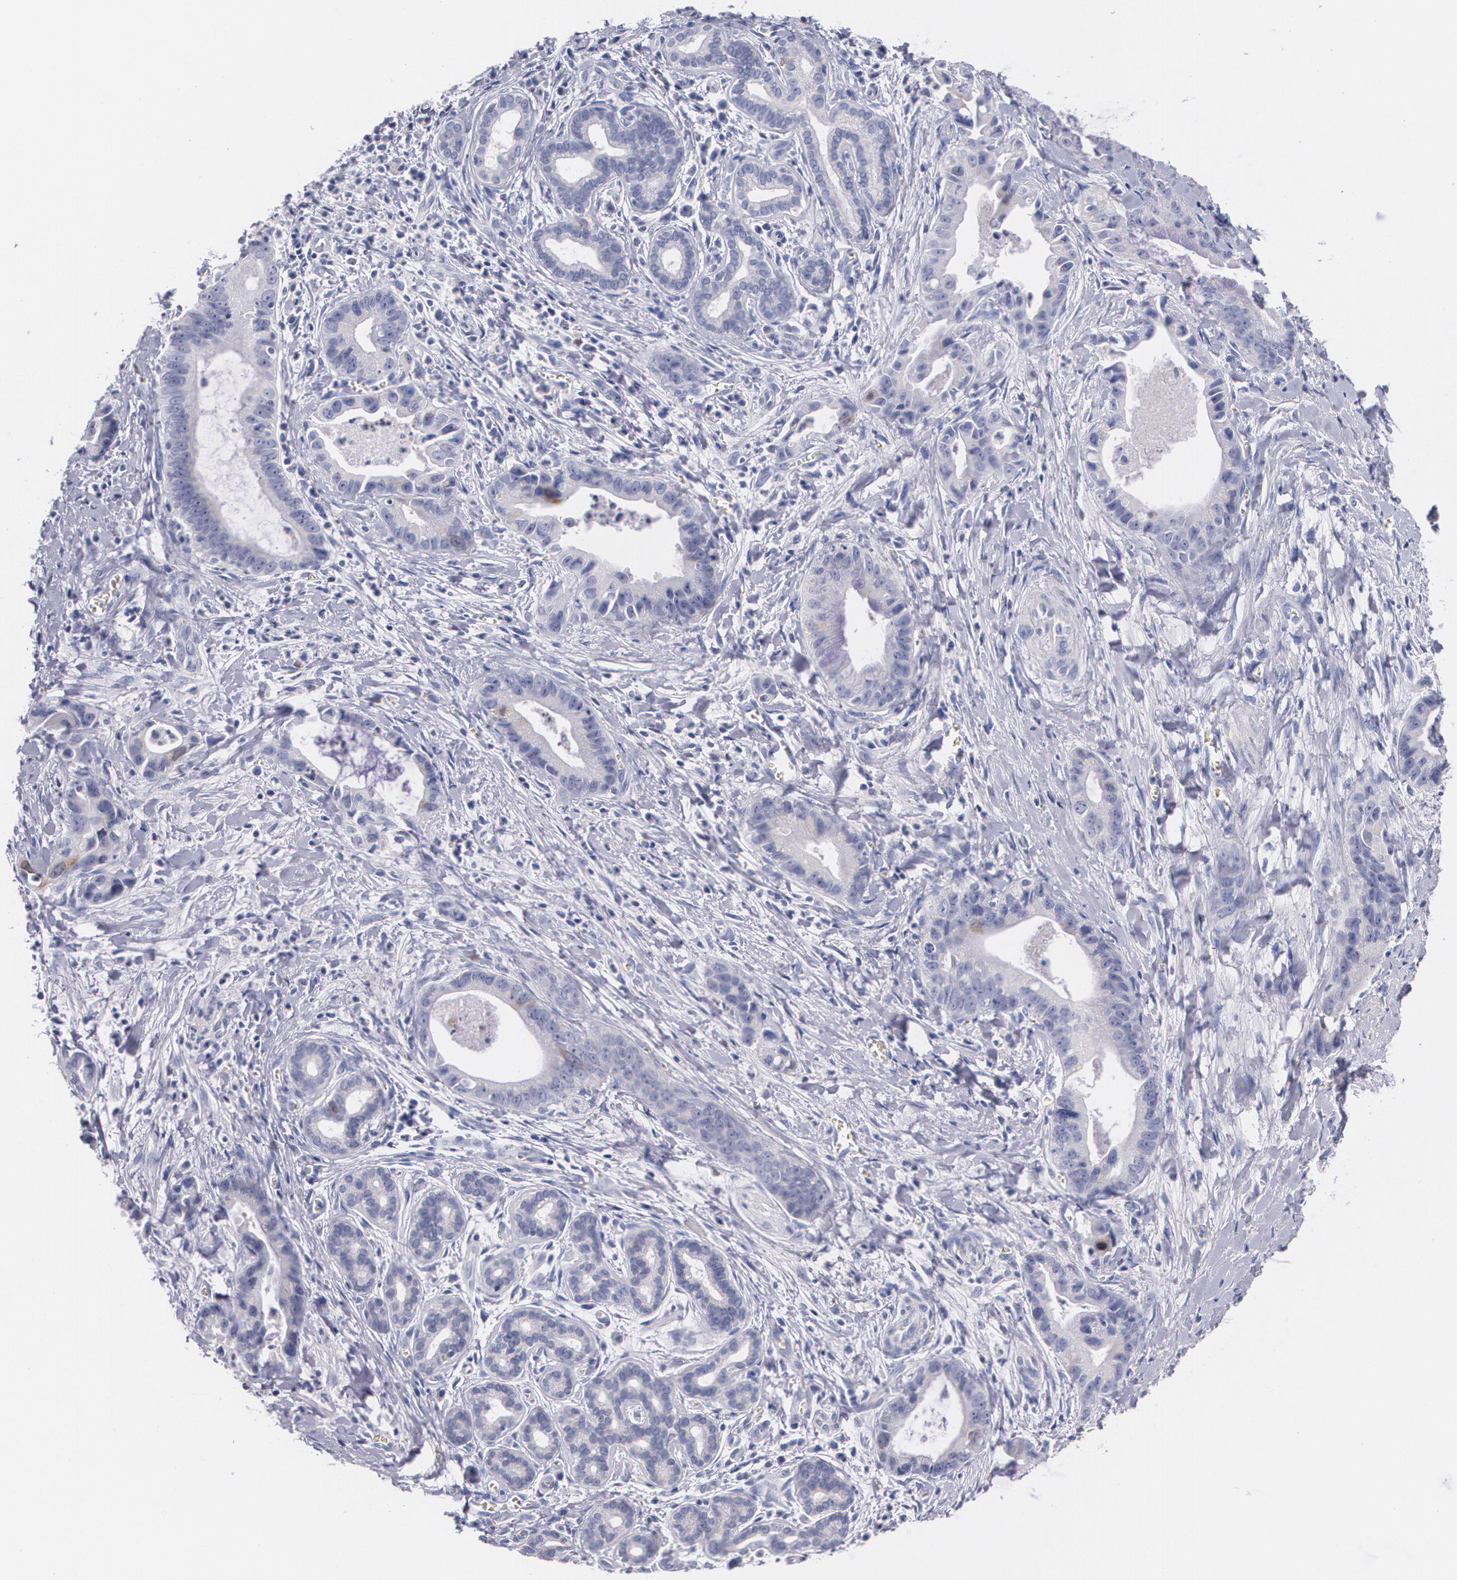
{"staining": {"intensity": "weak", "quantity": "<25%", "location": "cytoplasmic/membranous"}, "tissue": "liver cancer", "cell_type": "Tumor cells", "image_type": "cancer", "snomed": [{"axis": "morphology", "description": "Cholangiocarcinoma"}, {"axis": "topography", "description": "Liver"}], "caption": "Liver cancer (cholangiocarcinoma) was stained to show a protein in brown. There is no significant positivity in tumor cells.", "gene": "HMMR", "patient": {"sex": "female", "age": 55}}